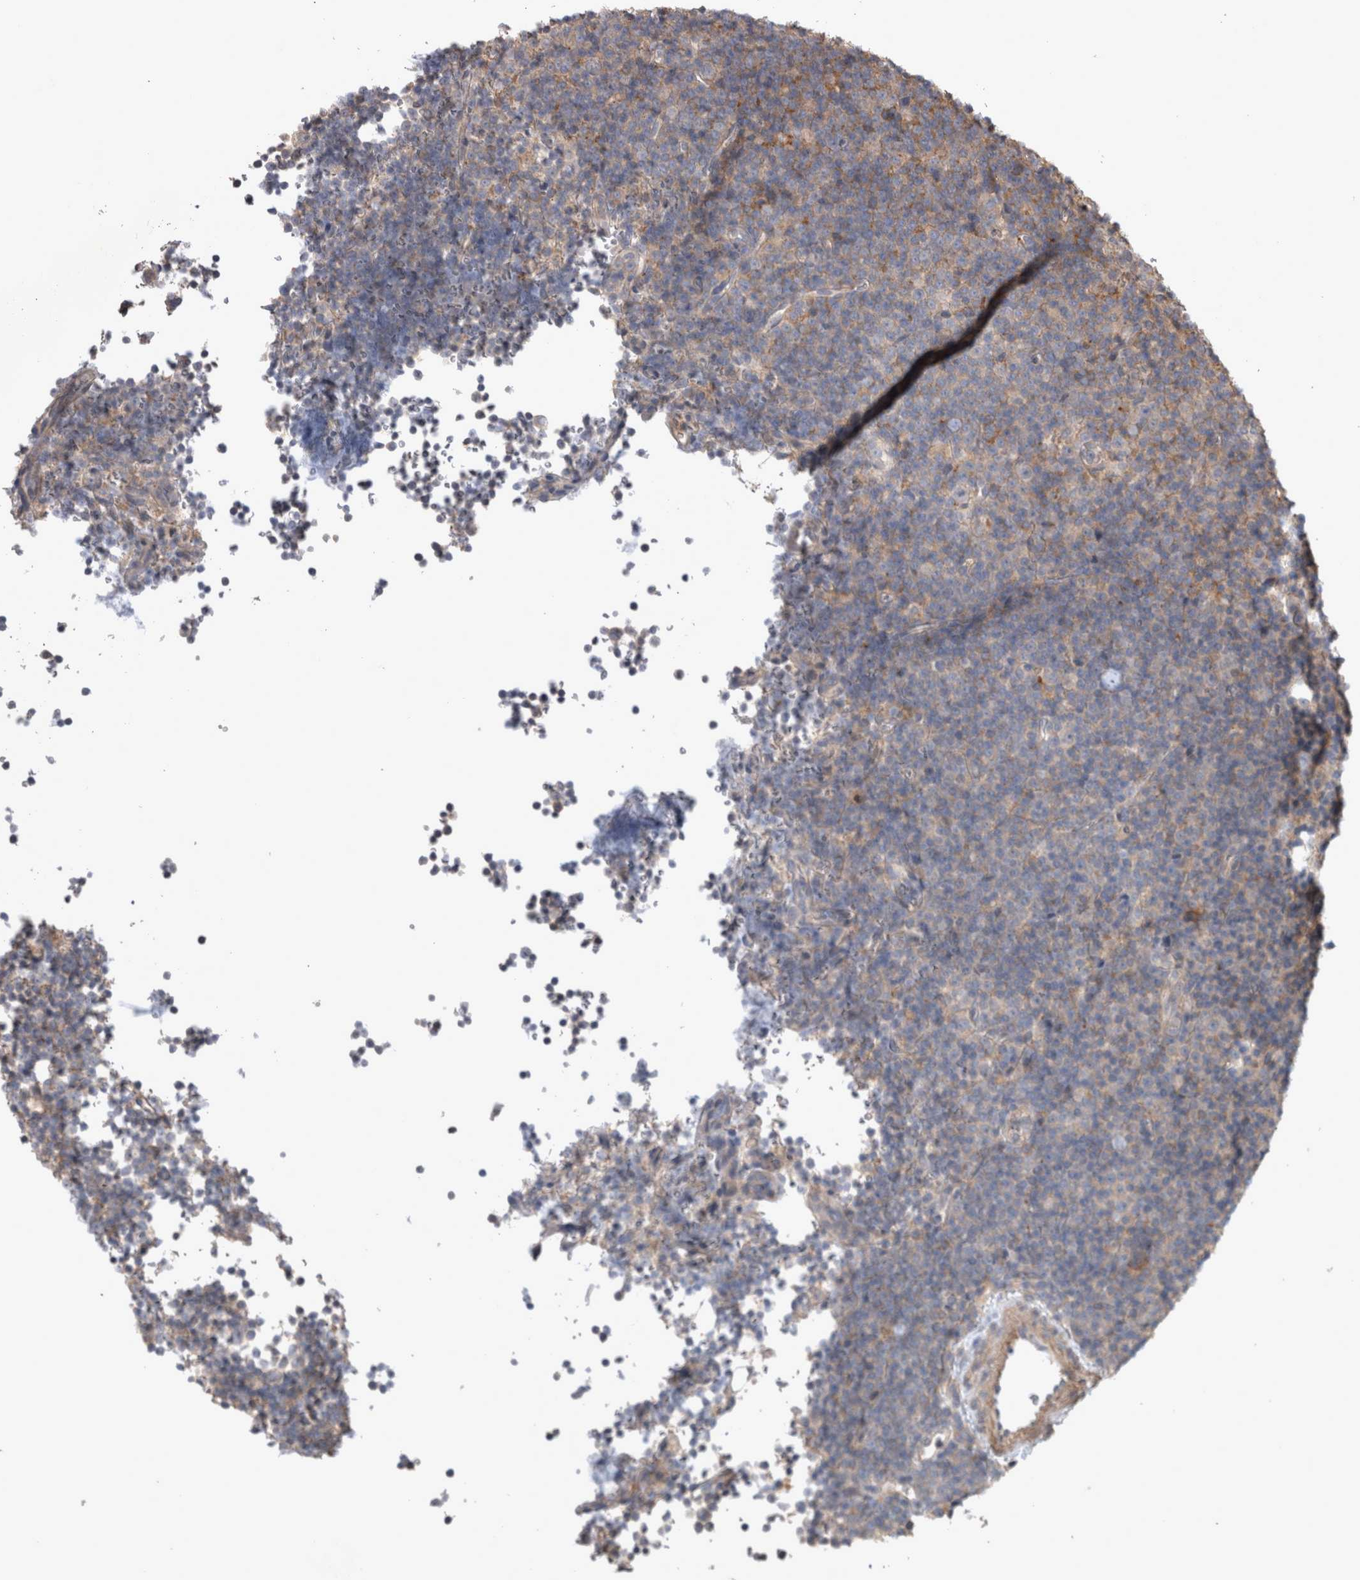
{"staining": {"intensity": "negative", "quantity": "none", "location": "none"}, "tissue": "lymphoma", "cell_type": "Tumor cells", "image_type": "cancer", "snomed": [{"axis": "morphology", "description": "Malignant lymphoma, non-Hodgkin's type, Low grade"}, {"axis": "topography", "description": "Lymph node"}], "caption": "Human lymphoma stained for a protein using immunohistochemistry shows no positivity in tumor cells.", "gene": "SPATA48", "patient": {"sex": "female", "age": 67}}